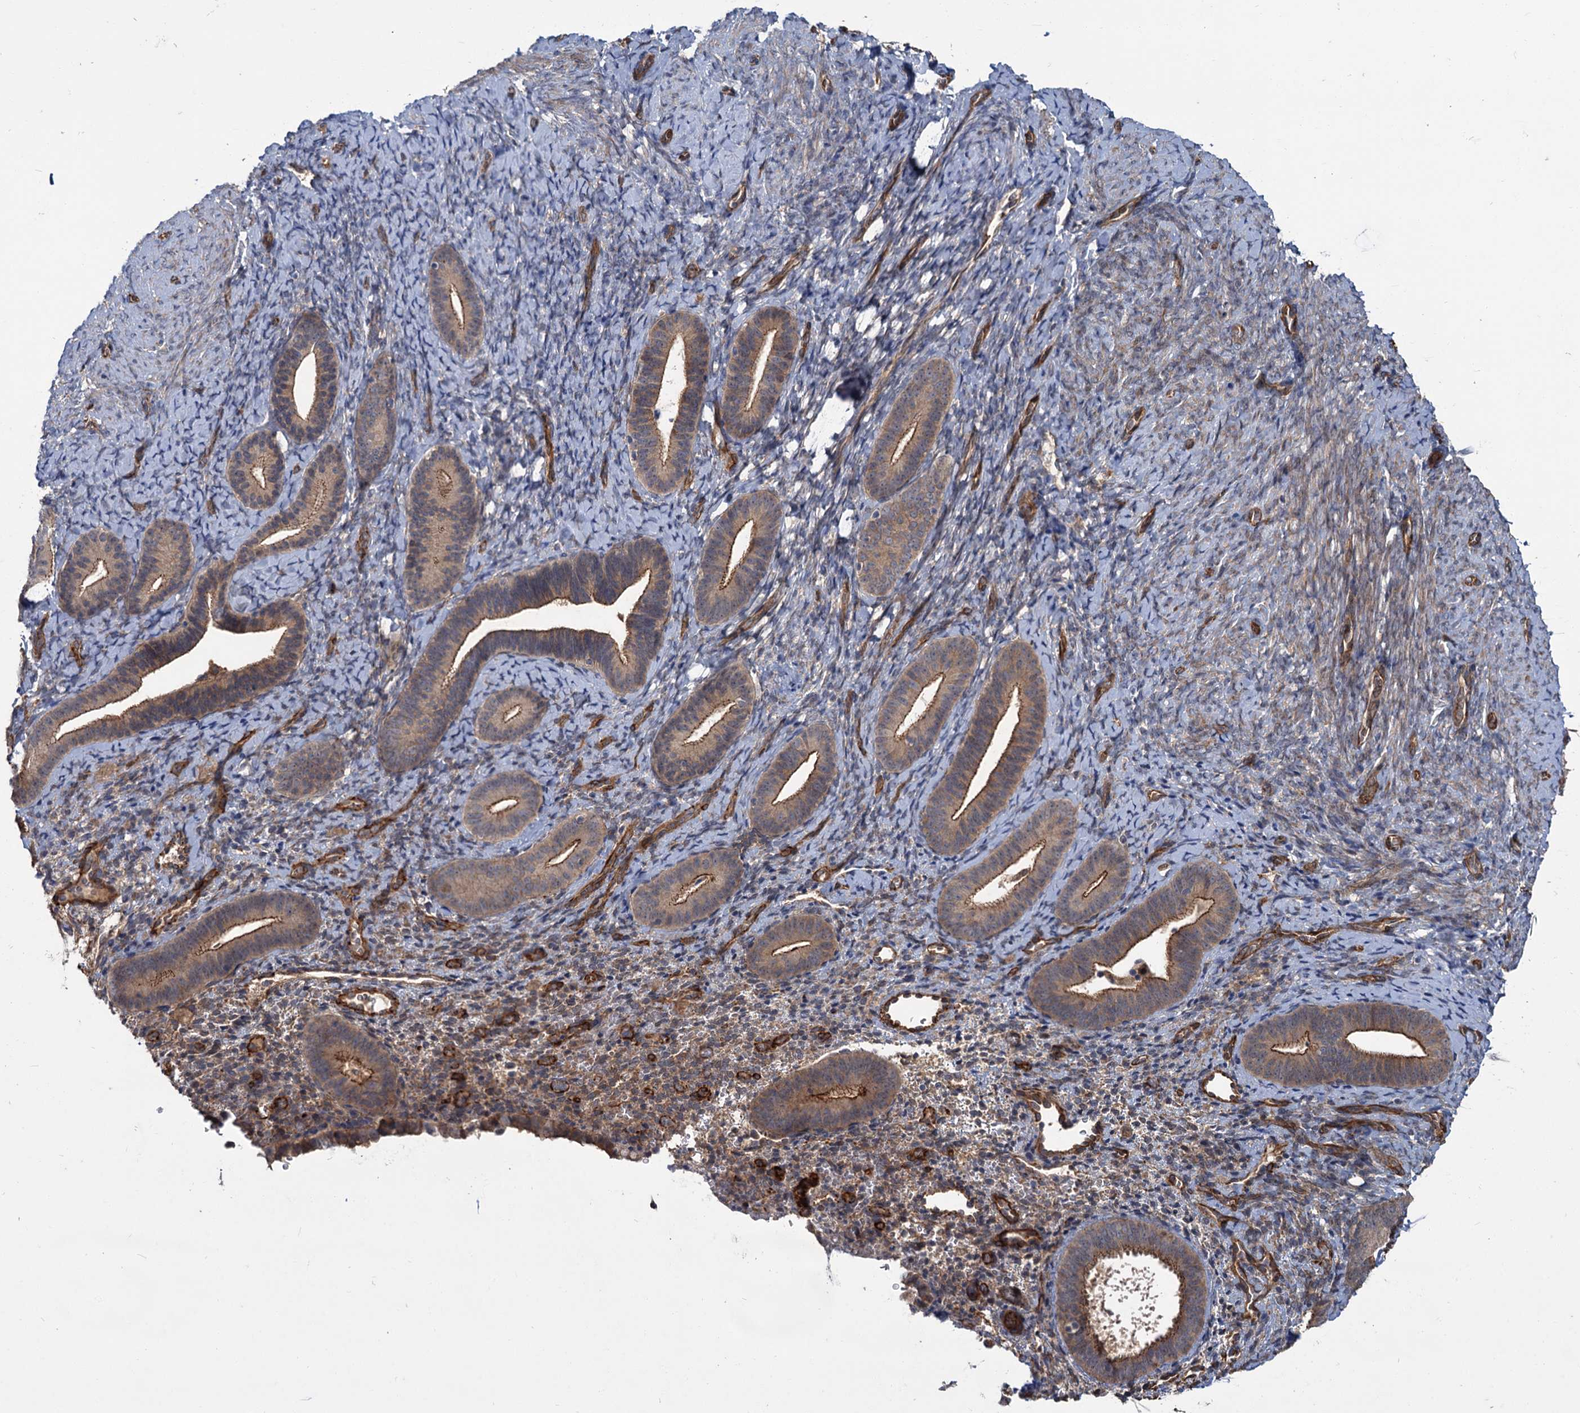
{"staining": {"intensity": "weak", "quantity": "25%-75%", "location": "cytoplasmic/membranous"}, "tissue": "endometrium", "cell_type": "Cells in endometrial stroma", "image_type": "normal", "snomed": [{"axis": "morphology", "description": "Normal tissue, NOS"}, {"axis": "topography", "description": "Endometrium"}], "caption": "A brown stain highlights weak cytoplasmic/membranous staining of a protein in cells in endometrial stroma of unremarkable human endometrium.", "gene": "PKN2", "patient": {"sex": "female", "age": 65}}